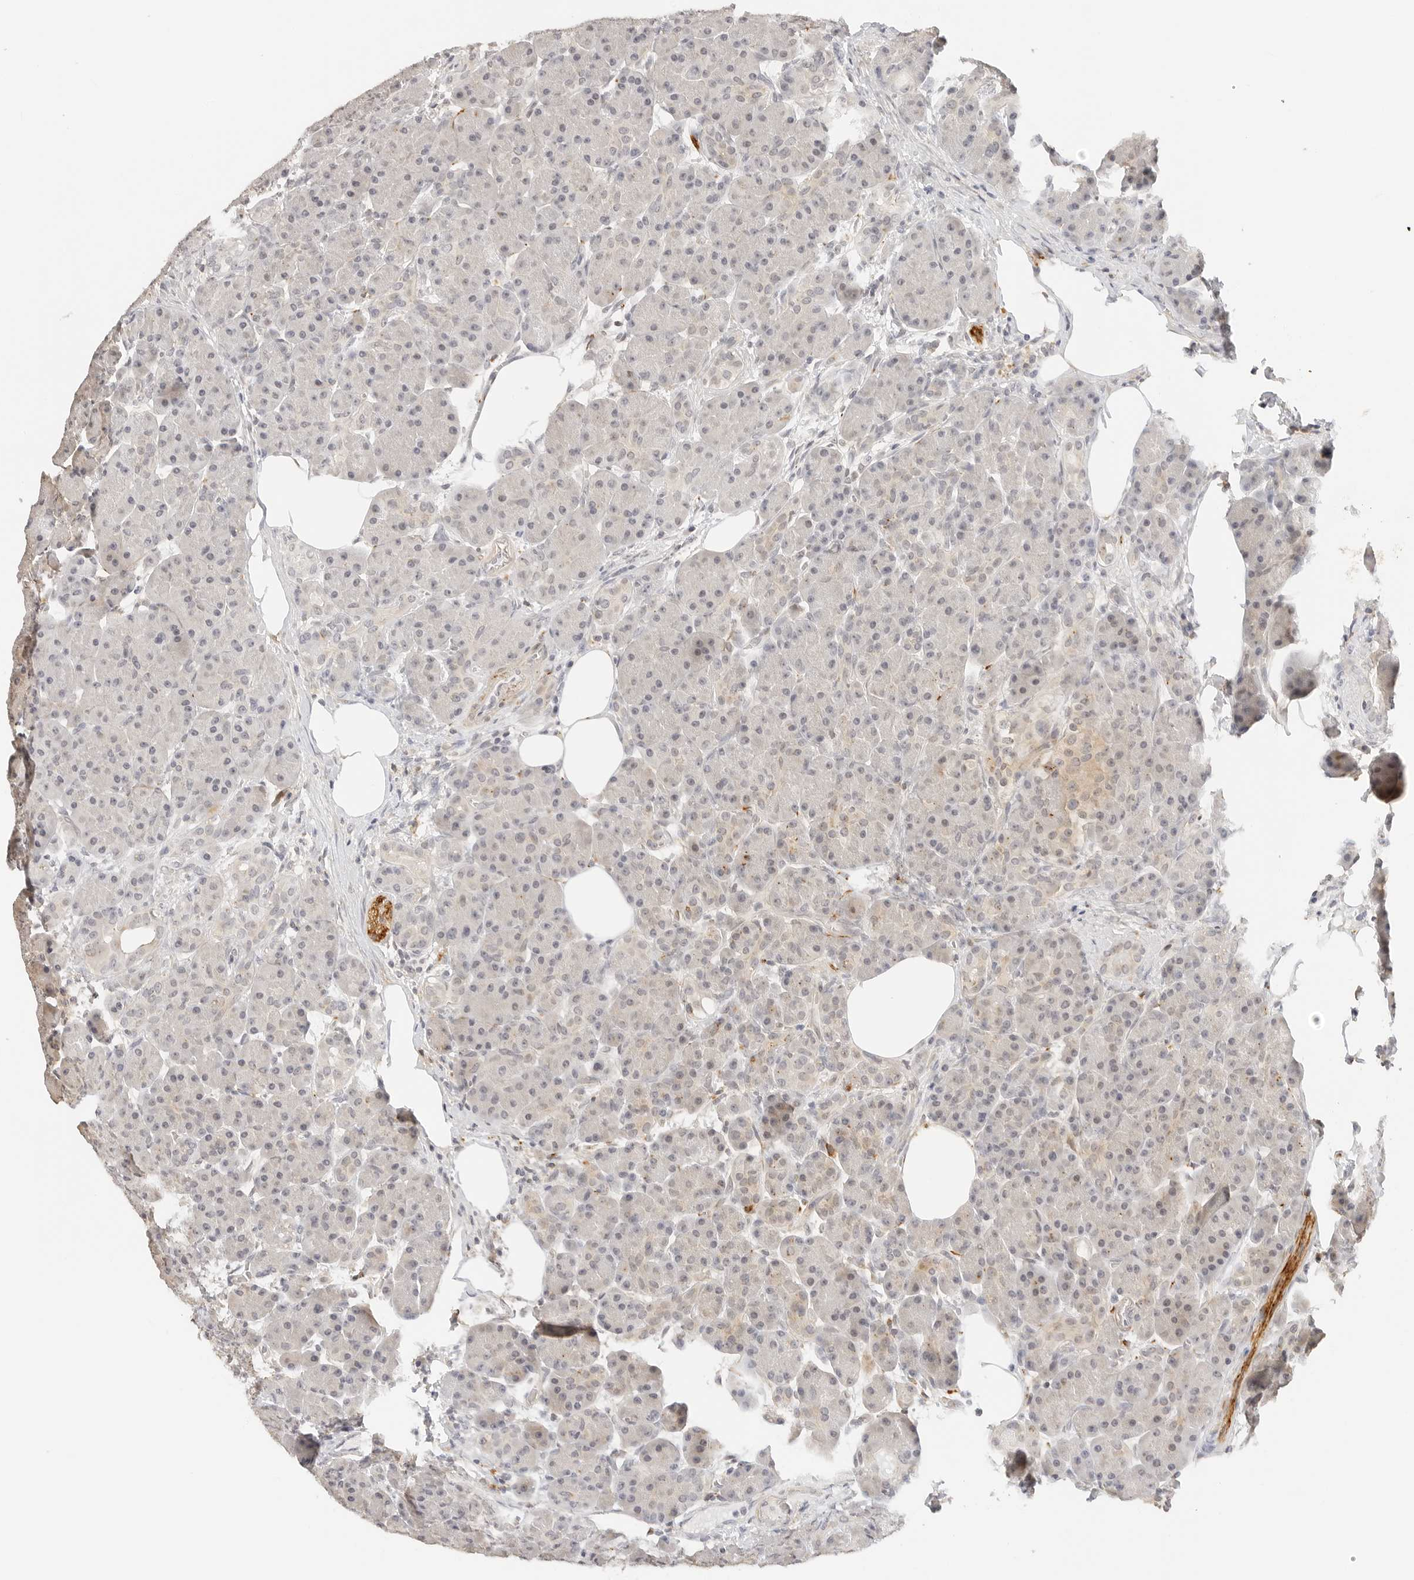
{"staining": {"intensity": "negative", "quantity": "none", "location": "none"}, "tissue": "pancreas", "cell_type": "Exocrine glandular cells", "image_type": "normal", "snomed": [{"axis": "morphology", "description": "Normal tissue, NOS"}, {"axis": "topography", "description": "Pancreas"}], "caption": "Immunohistochemical staining of benign pancreas displays no significant staining in exocrine glandular cells.", "gene": "PCDH19", "patient": {"sex": "male", "age": 63}}